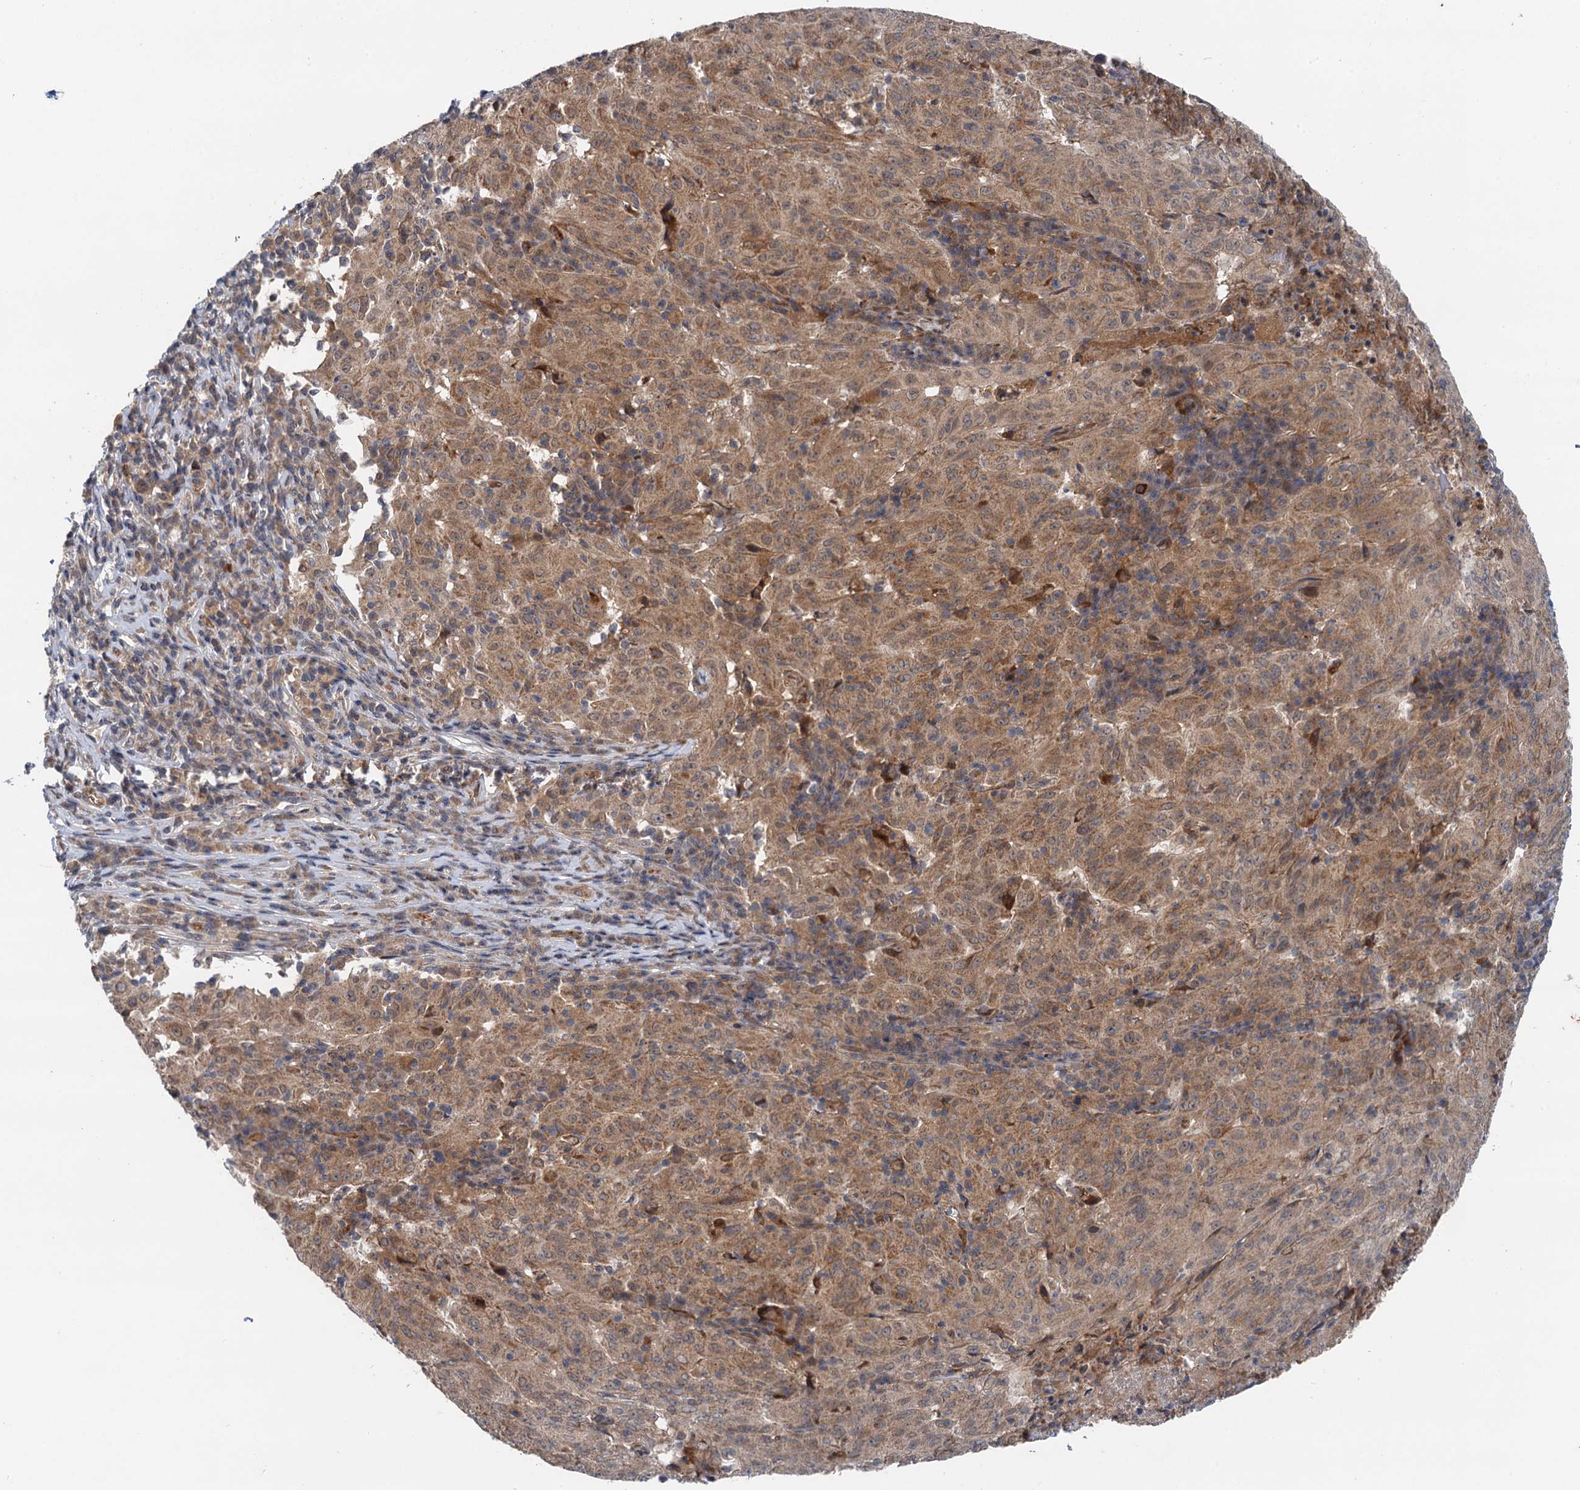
{"staining": {"intensity": "moderate", "quantity": ">75%", "location": "cytoplasmic/membranous"}, "tissue": "pancreatic cancer", "cell_type": "Tumor cells", "image_type": "cancer", "snomed": [{"axis": "morphology", "description": "Adenocarcinoma, NOS"}, {"axis": "topography", "description": "Pancreas"}], "caption": "DAB immunohistochemical staining of pancreatic cancer displays moderate cytoplasmic/membranous protein expression in about >75% of tumor cells.", "gene": "NLRP10", "patient": {"sex": "male", "age": 63}}